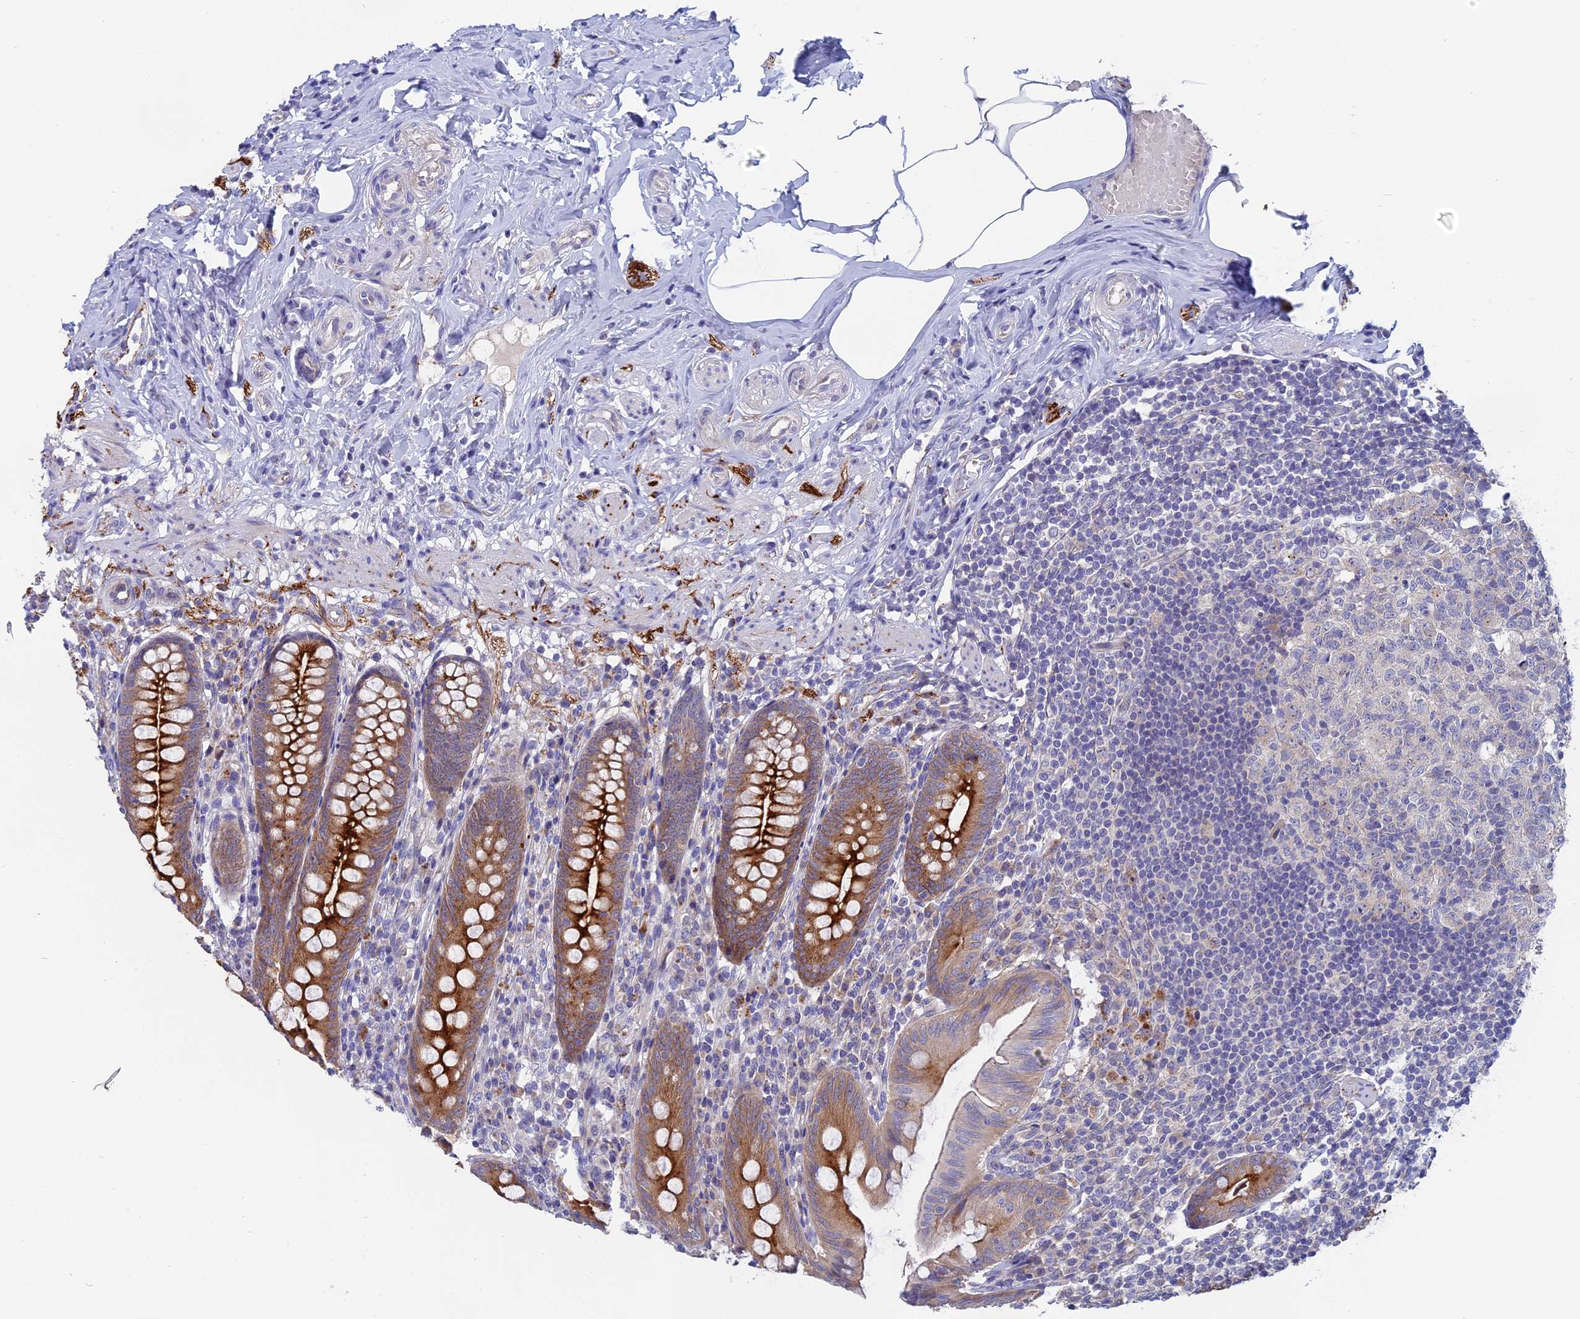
{"staining": {"intensity": "strong", "quantity": ">75%", "location": "cytoplasmic/membranous"}, "tissue": "appendix", "cell_type": "Glandular cells", "image_type": "normal", "snomed": [{"axis": "morphology", "description": "Normal tissue, NOS"}, {"axis": "topography", "description": "Appendix"}], "caption": "Protein staining displays strong cytoplasmic/membranous staining in approximately >75% of glandular cells in unremarkable appendix.", "gene": "TENT4B", "patient": {"sex": "male", "age": 55}}